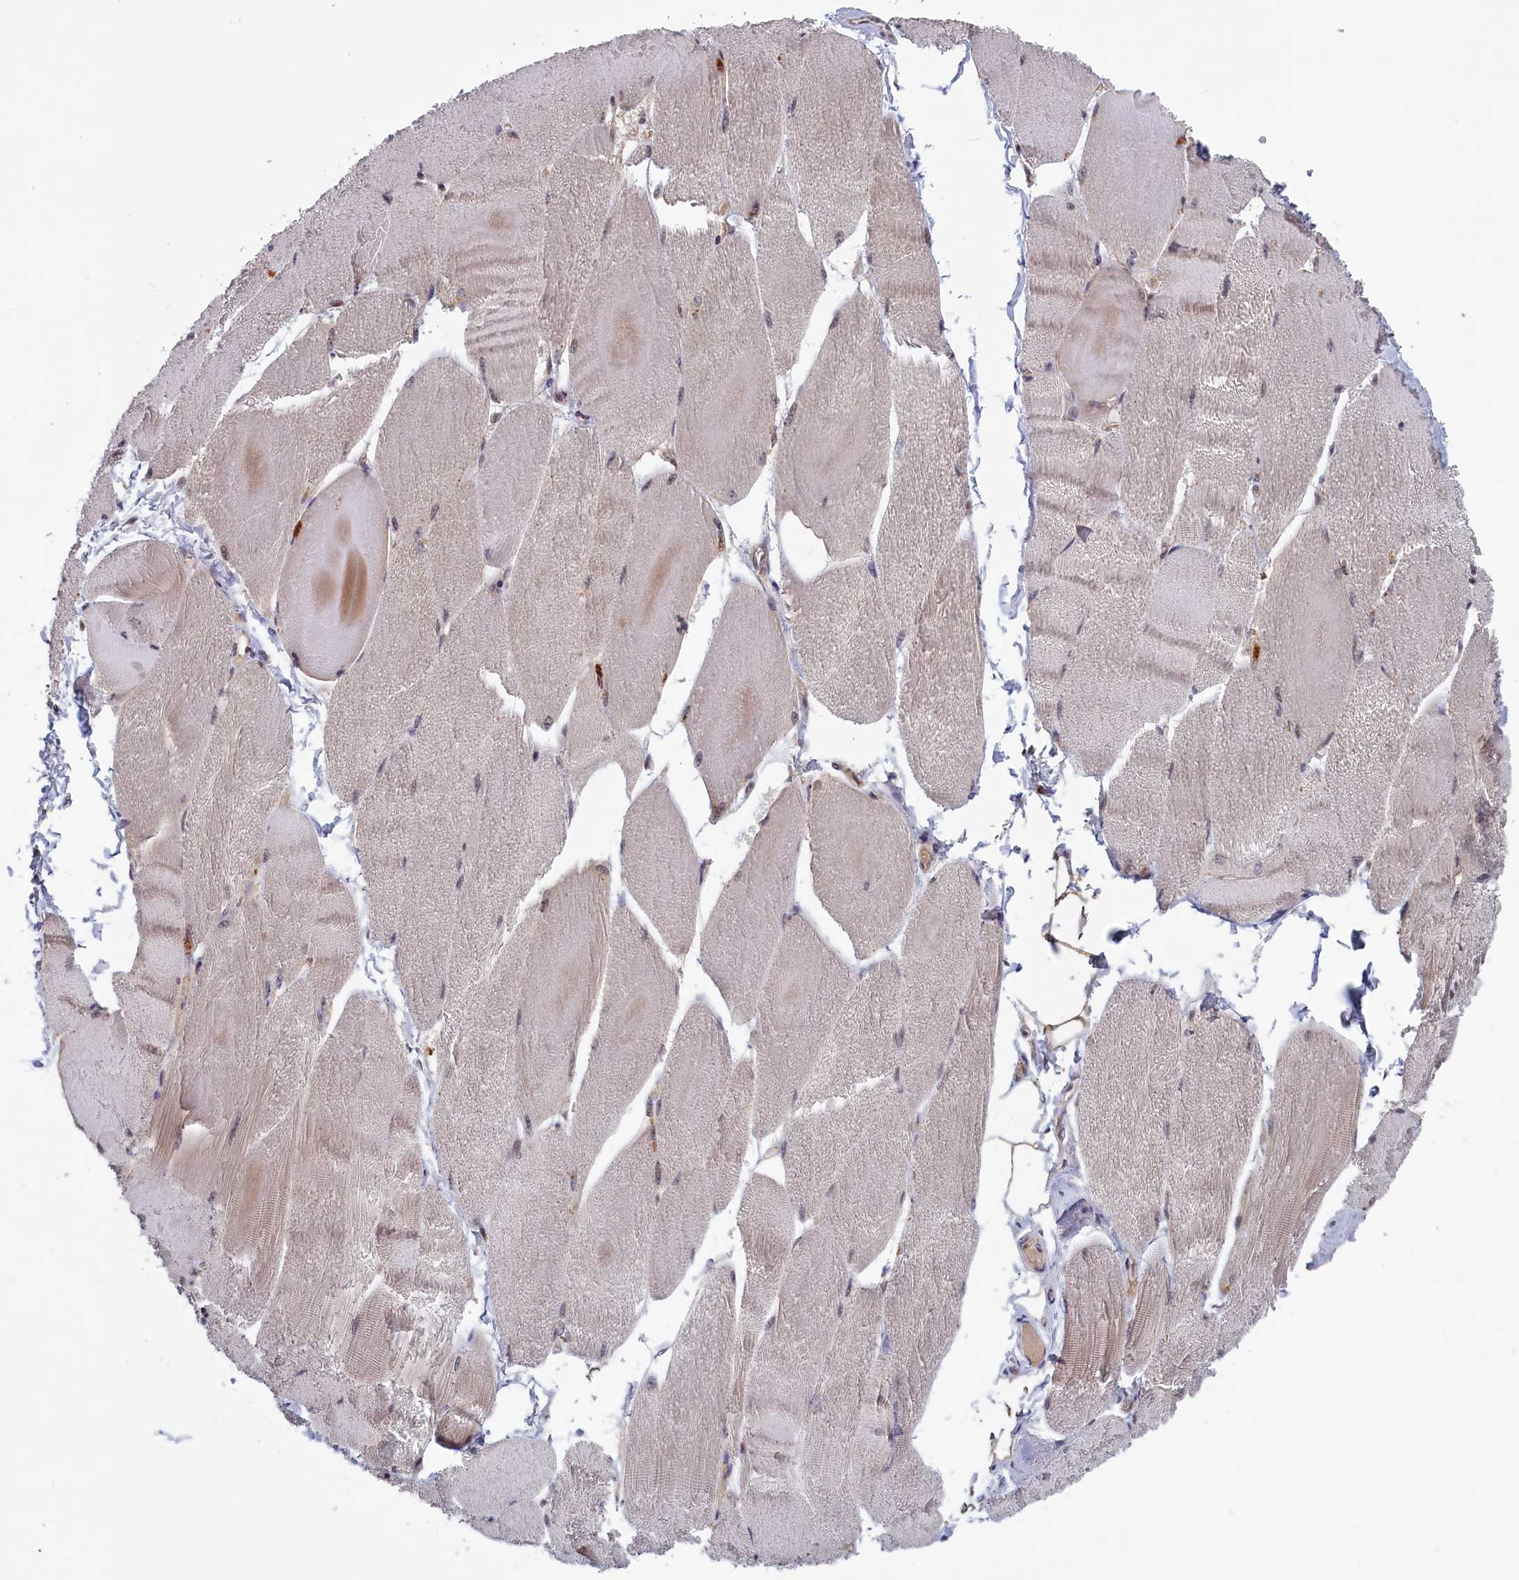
{"staining": {"intensity": "weak", "quantity": "25%-75%", "location": "cytoplasmic/membranous"}, "tissue": "skeletal muscle", "cell_type": "Myocytes", "image_type": "normal", "snomed": [{"axis": "morphology", "description": "Normal tissue, NOS"}, {"axis": "morphology", "description": "Basal cell carcinoma"}, {"axis": "topography", "description": "Skeletal muscle"}], "caption": "Immunohistochemical staining of unremarkable human skeletal muscle exhibits weak cytoplasmic/membranous protein staining in approximately 25%-75% of myocytes.", "gene": "PLP2", "patient": {"sex": "female", "age": 64}}